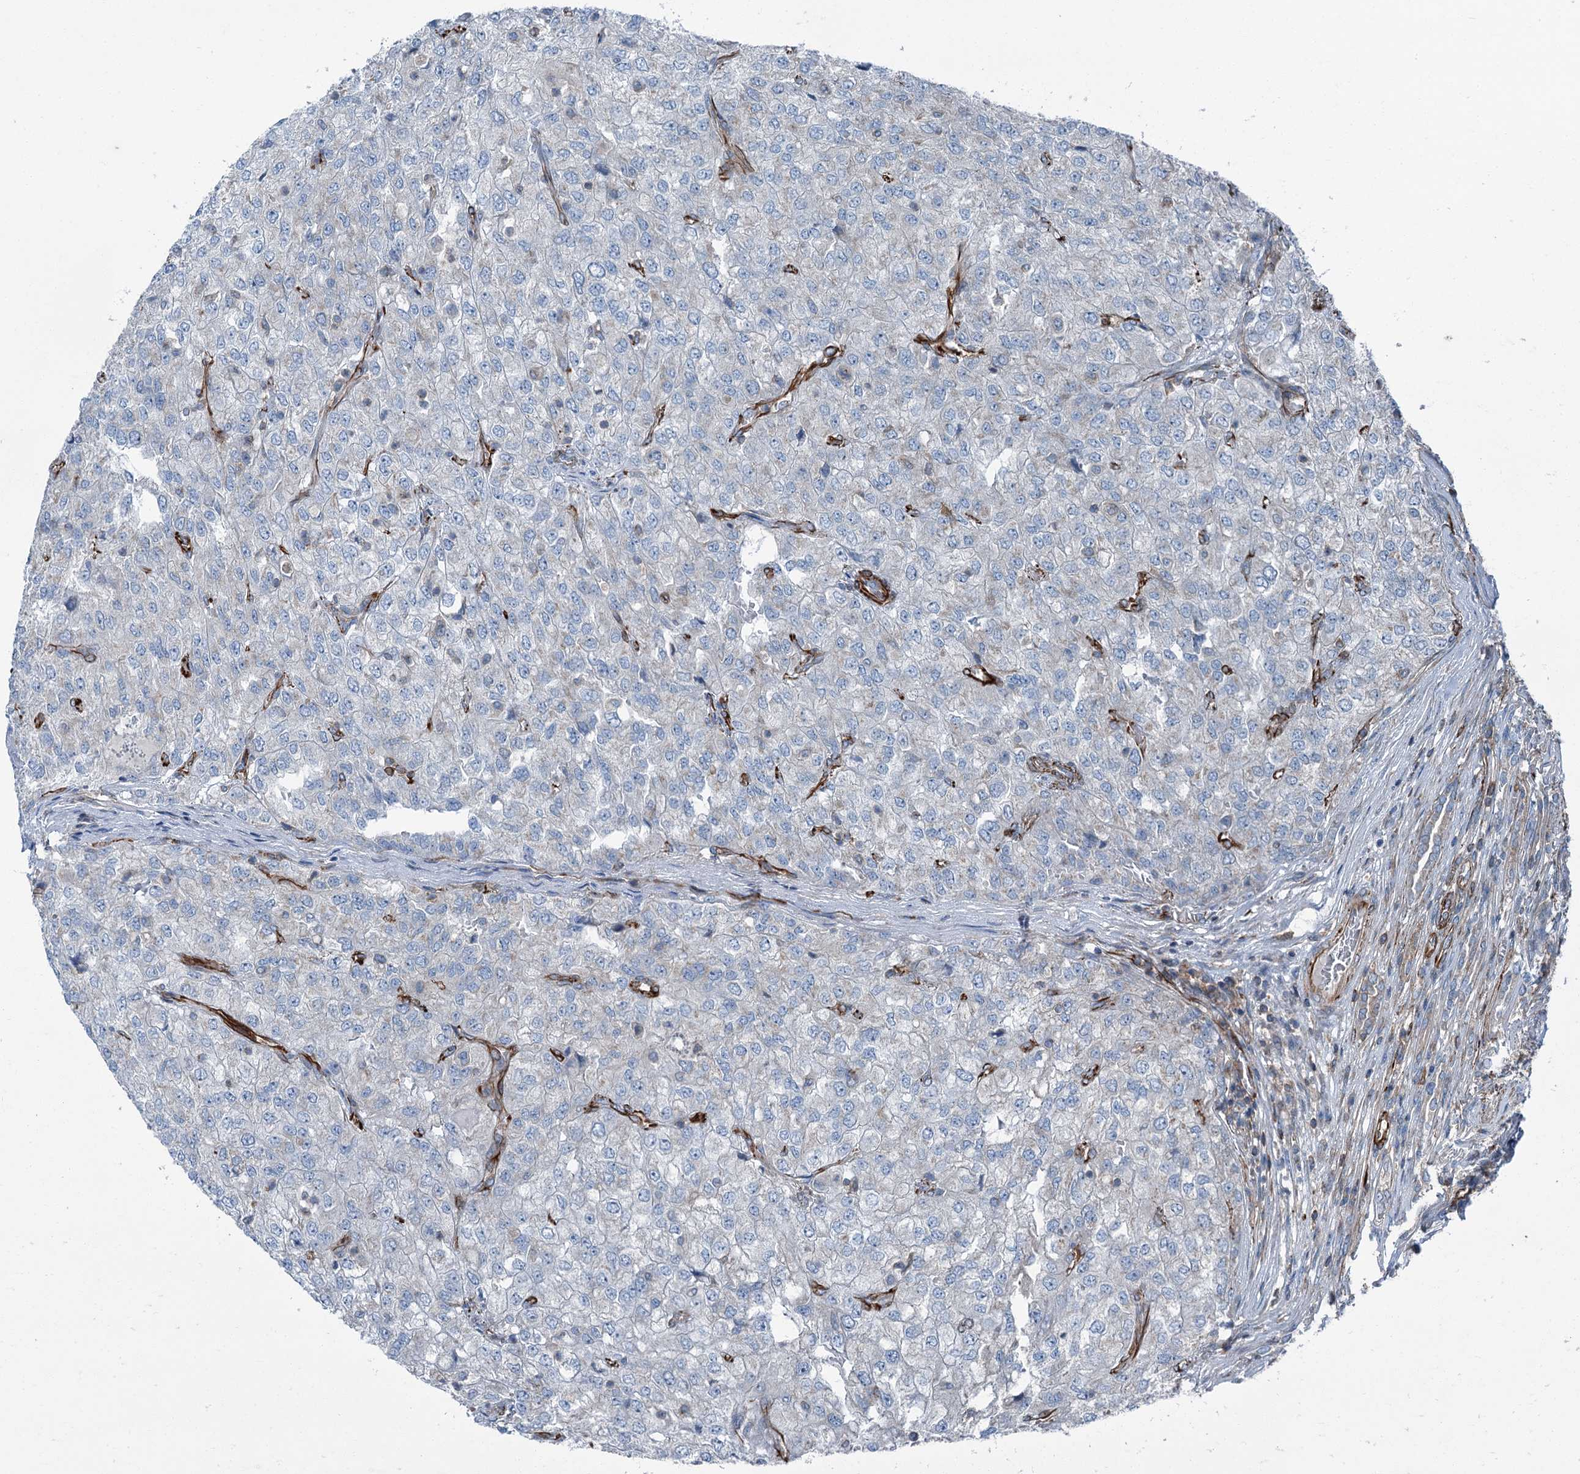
{"staining": {"intensity": "negative", "quantity": "none", "location": "none"}, "tissue": "renal cancer", "cell_type": "Tumor cells", "image_type": "cancer", "snomed": [{"axis": "morphology", "description": "Adenocarcinoma, NOS"}, {"axis": "topography", "description": "Kidney"}], "caption": "IHC of adenocarcinoma (renal) exhibits no positivity in tumor cells. Brightfield microscopy of immunohistochemistry (IHC) stained with DAB (brown) and hematoxylin (blue), captured at high magnification.", "gene": "AXL", "patient": {"sex": "female", "age": 54}}